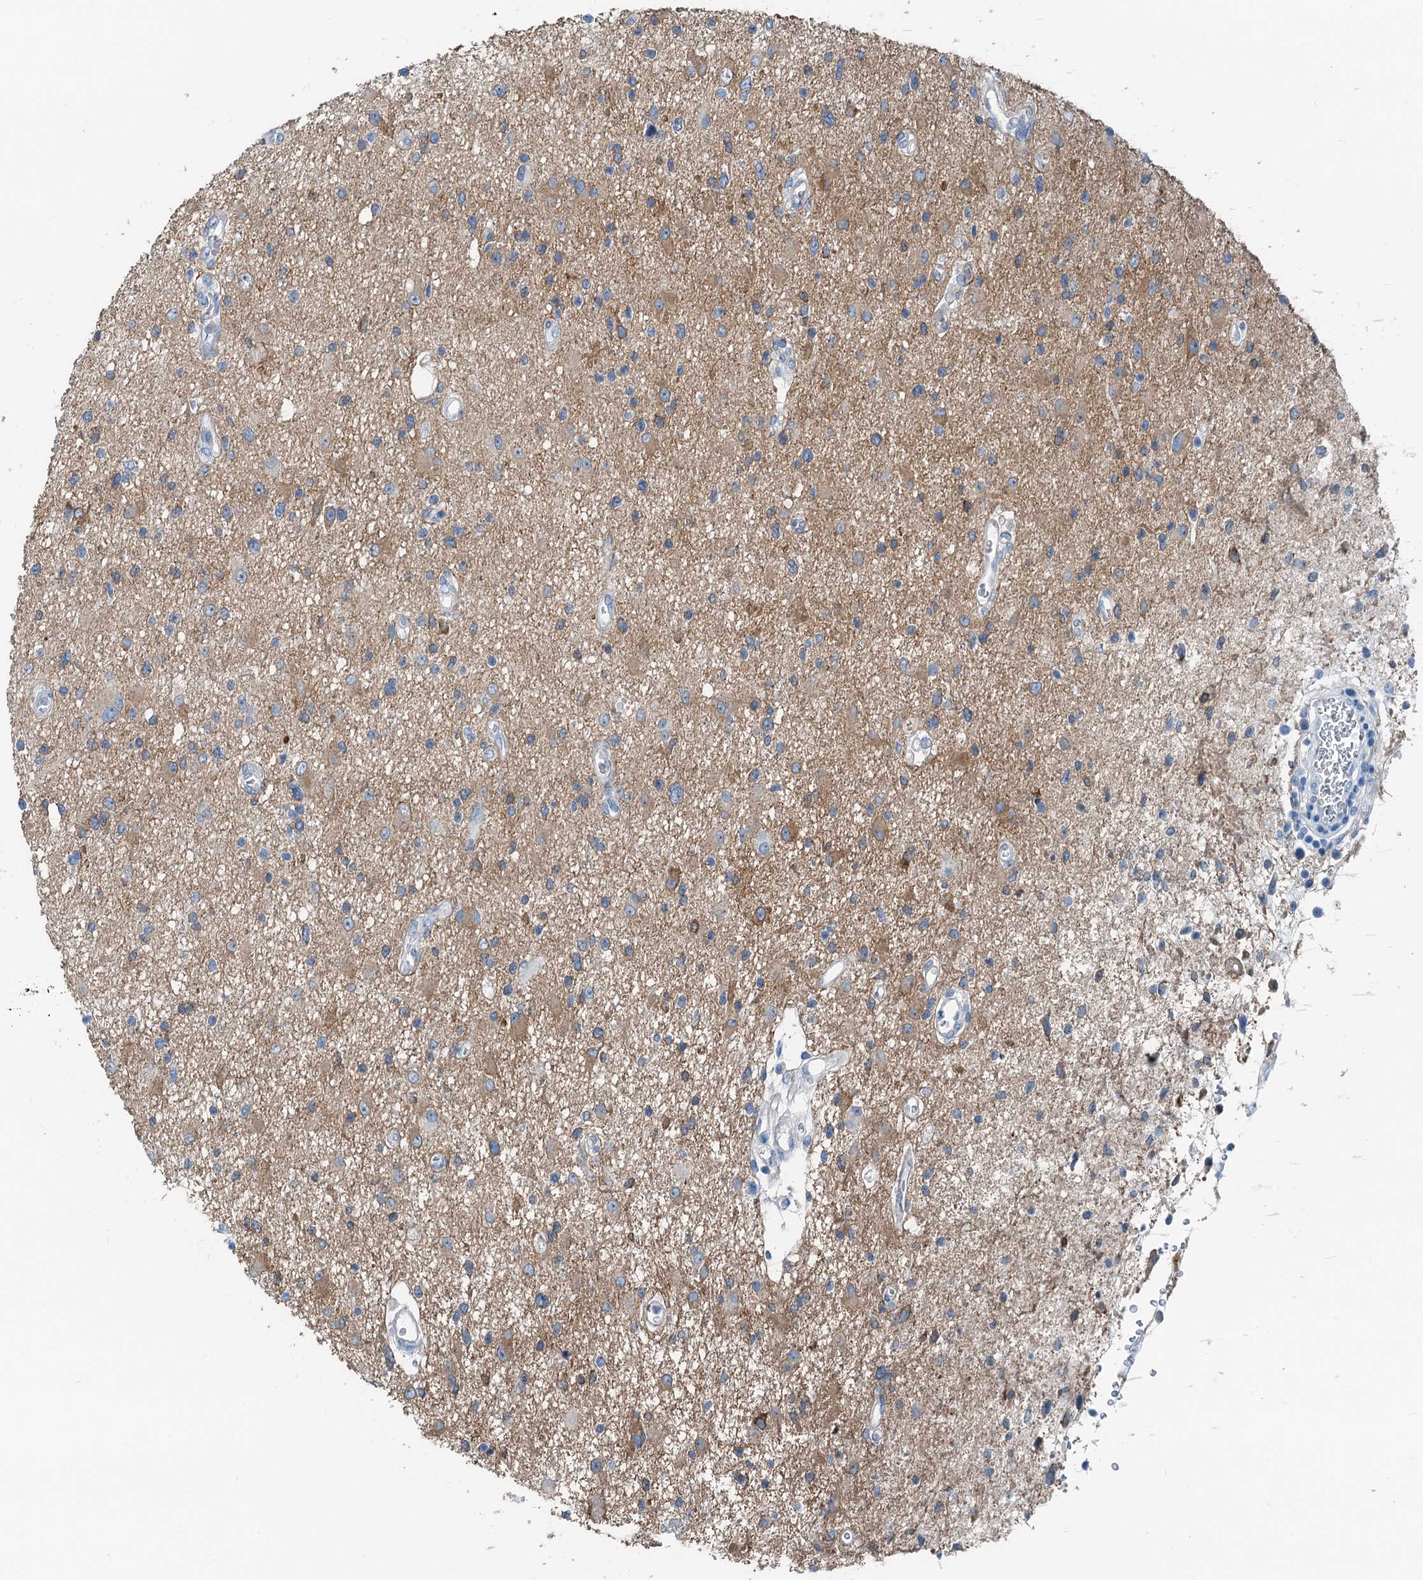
{"staining": {"intensity": "moderate", "quantity": "<25%", "location": "cytoplasmic/membranous"}, "tissue": "glioma", "cell_type": "Tumor cells", "image_type": "cancer", "snomed": [{"axis": "morphology", "description": "Glioma, malignant, High grade"}, {"axis": "topography", "description": "Brain"}], "caption": "The image reveals a brown stain indicating the presence of a protein in the cytoplasmic/membranous of tumor cells in glioma.", "gene": "TMOD2", "patient": {"sex": "male", "age": 33}}